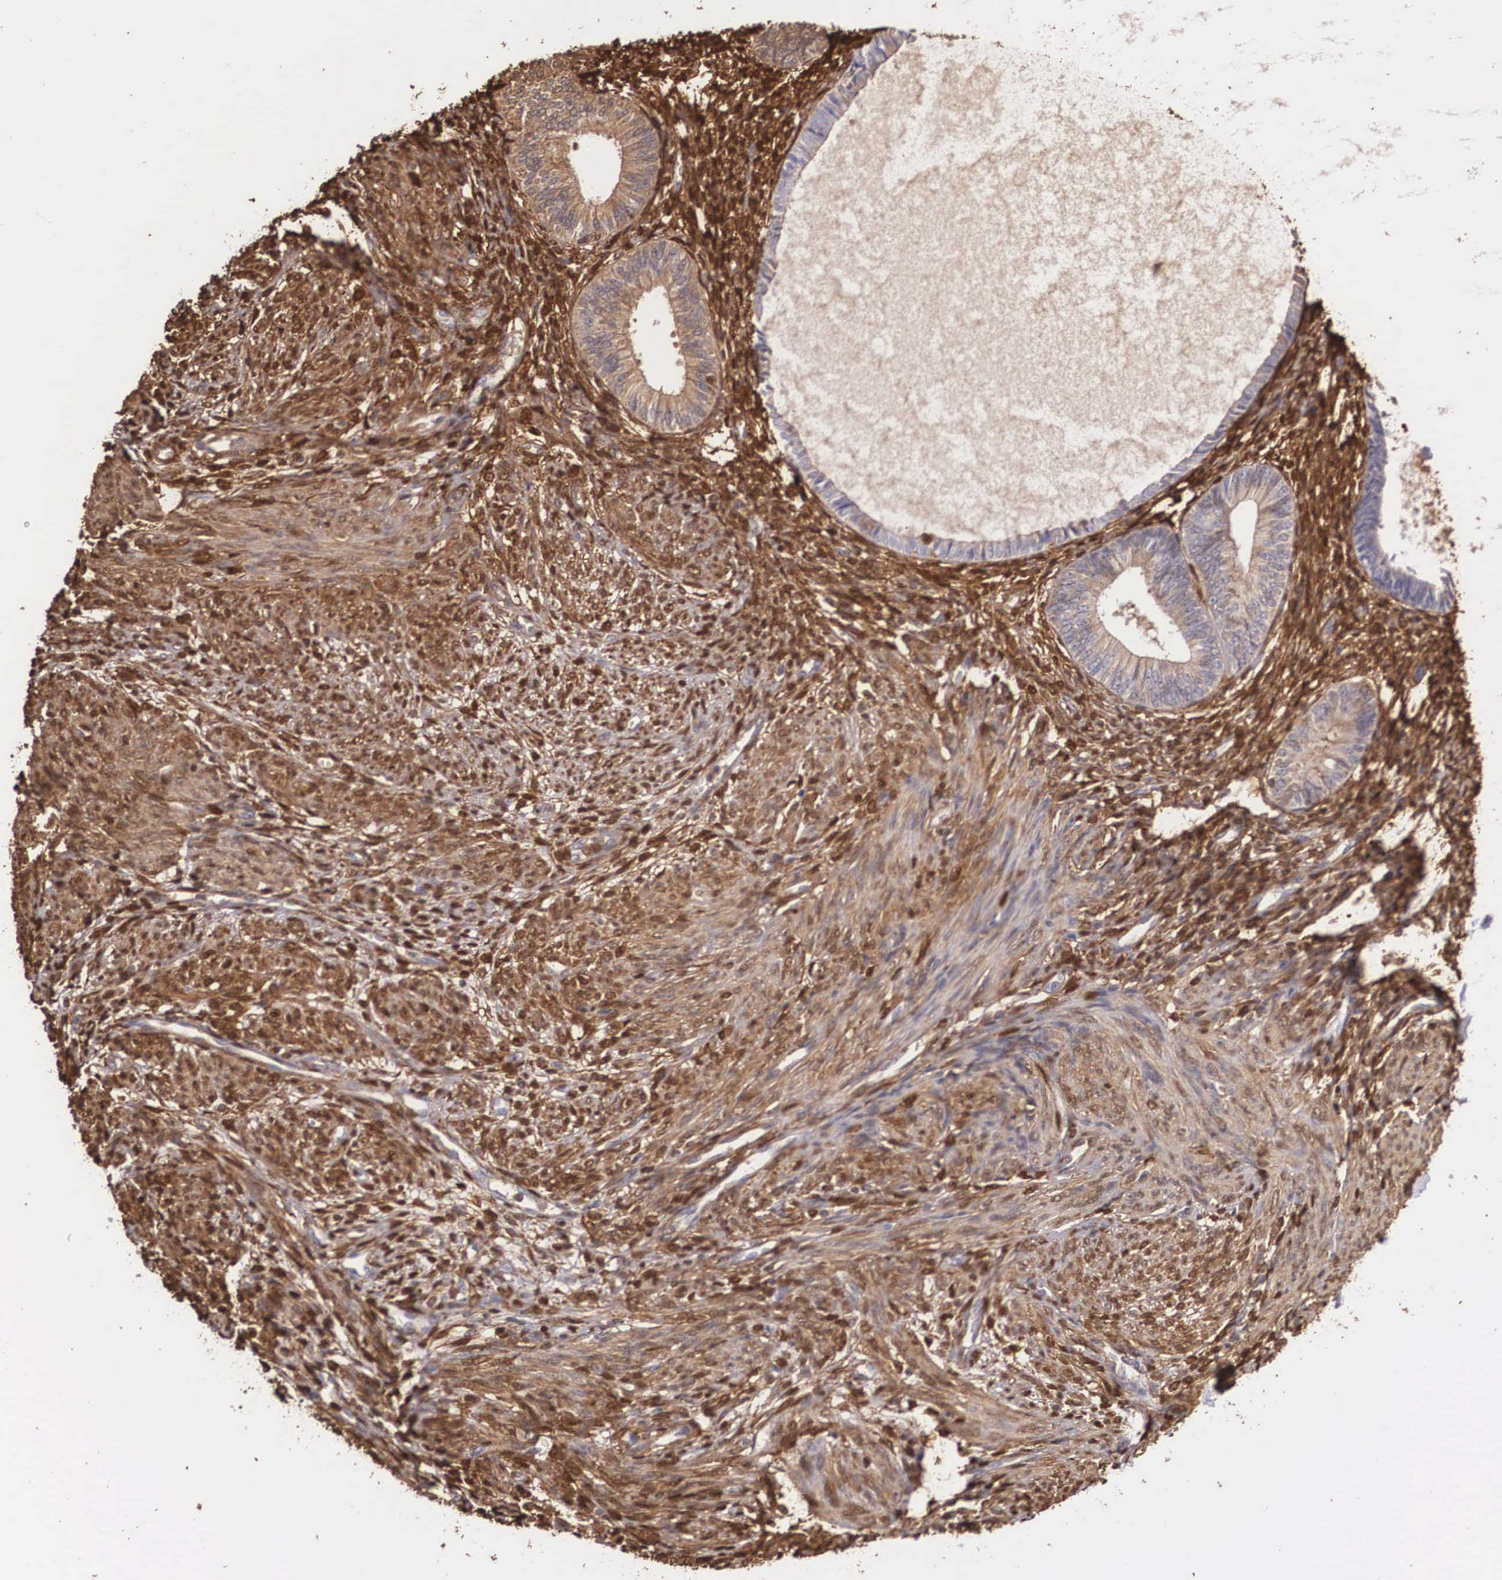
{"staining": {"intensity": "moderate", "quantity": "25%-75%", "location": "cytoplasmic/membranous"}, "tissue": "endometrium", "cell_type": "Cells in endometrial stroma", "image_type": "normal", "snomed": [{"axis": "morphology", "description": "Normal tissue, NOS"}, {"axis": "topography", "description": "Endometrium"}], "caption": "Protein expression analysis of benign human endometrium reveals moderate cytoplasmic/membranous positivity in about 25%-75% of cells in endometrial stroma.", "gene": "LGALS1", "patient": {"sex": "female", "age": 82}}